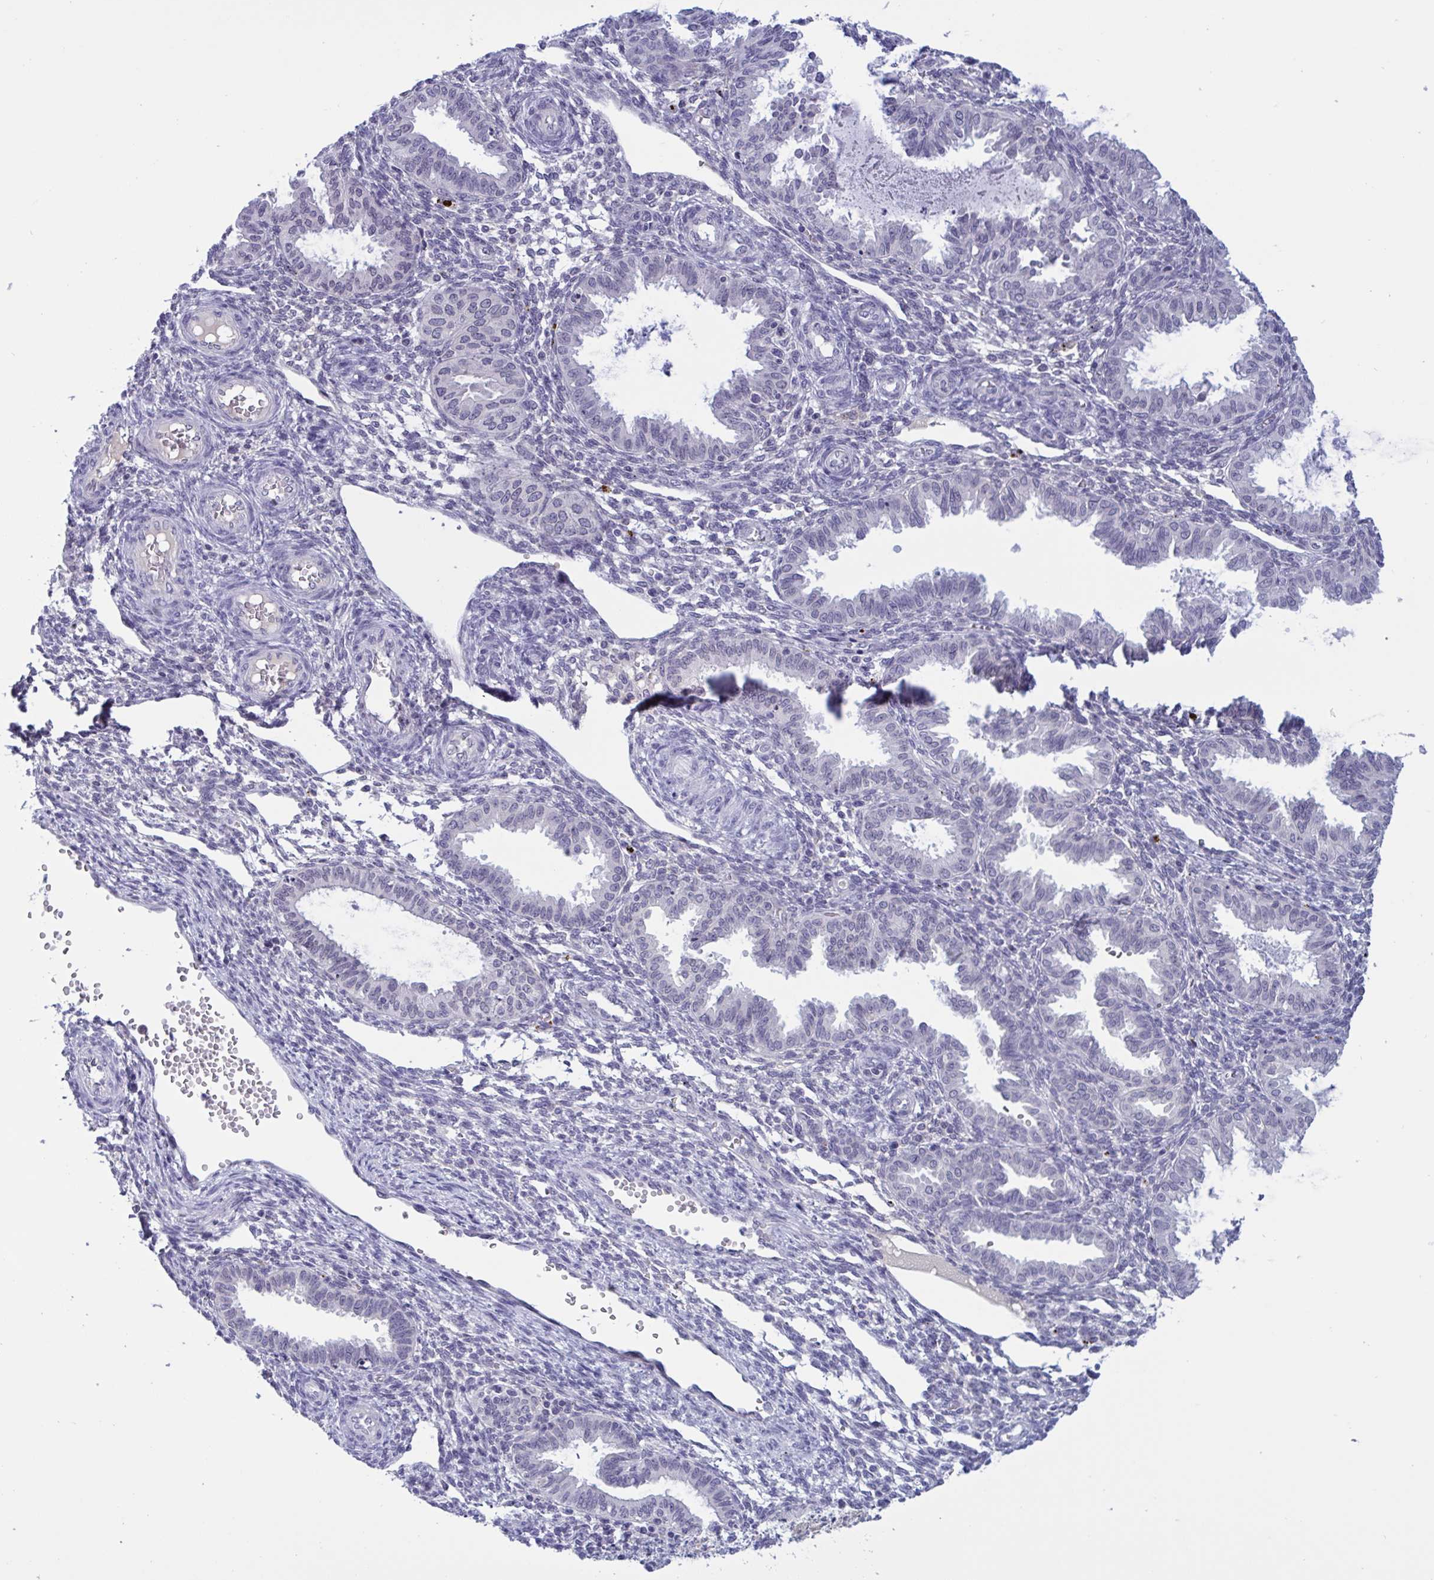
{"staining": {"intensity": "negative", "quantity": "none", "location": "none"}, "tissue": "endometrium", "cell_type": "Cells in endometrial stroma", "image_type": "normal", "snomed": [{"axis": "morphology", "description": "Normal tissue, NOS"}, {"axis": "topography", "description": "Endometrium"}], "caption": "Immunohistochemistry (IHC) of benign human endometrium shows no expression in cells in endometrial stroma. (DAB (3,3'-diaminobenzidine) immunohistochemistry with hematoxylin counter stain).", "gene": "SERPINB13", "patient": {"sex": "female", "age": 33}}